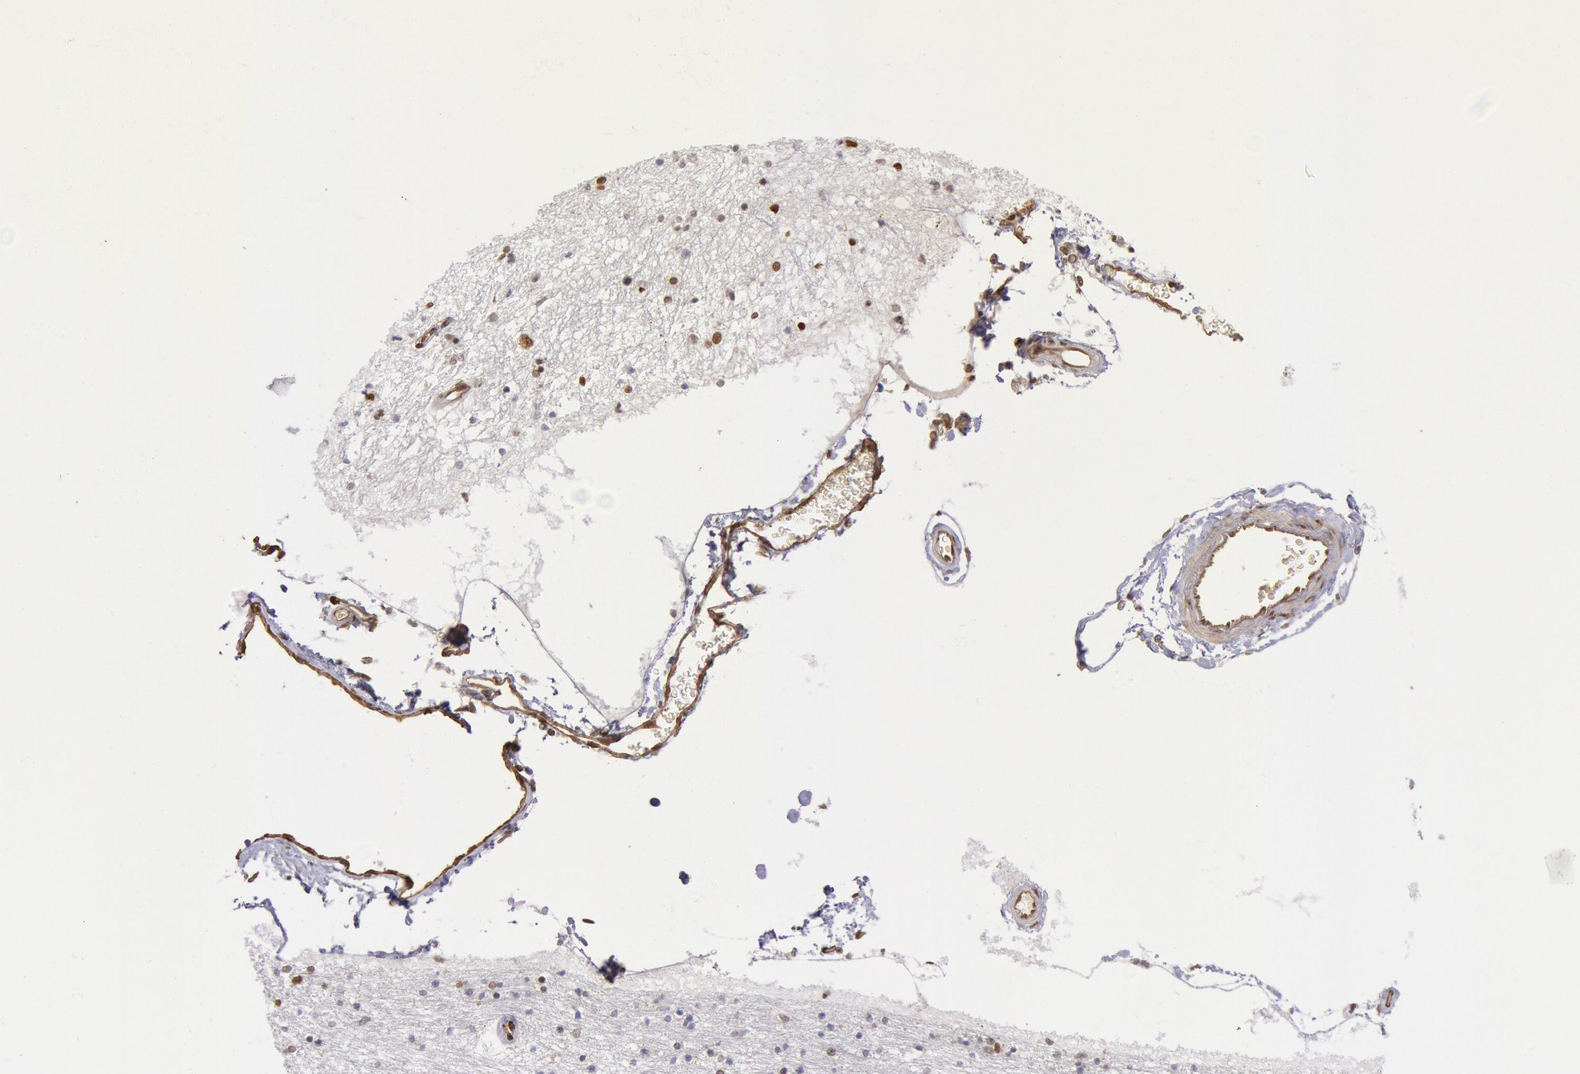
{"staining": {"intensity": "strong", "quantity": ">75%", "location": "nuclear"}, "tissue": "hippocampus", "cell_type": "Glial cells", "image_type": "normal", "snomed": [{"axis": "morphology", "description": "Normal tissue, NOS"}, {"axis": "topography", "description": "Hippocampus"}], "caption": "Normal hippocampus was stained to show a protein in brown. There is high levels of strong nuclear expression in about >75% of glial cells.", "gene": "CDKN2B", "patient": {"sex": "female", "age": 54}}